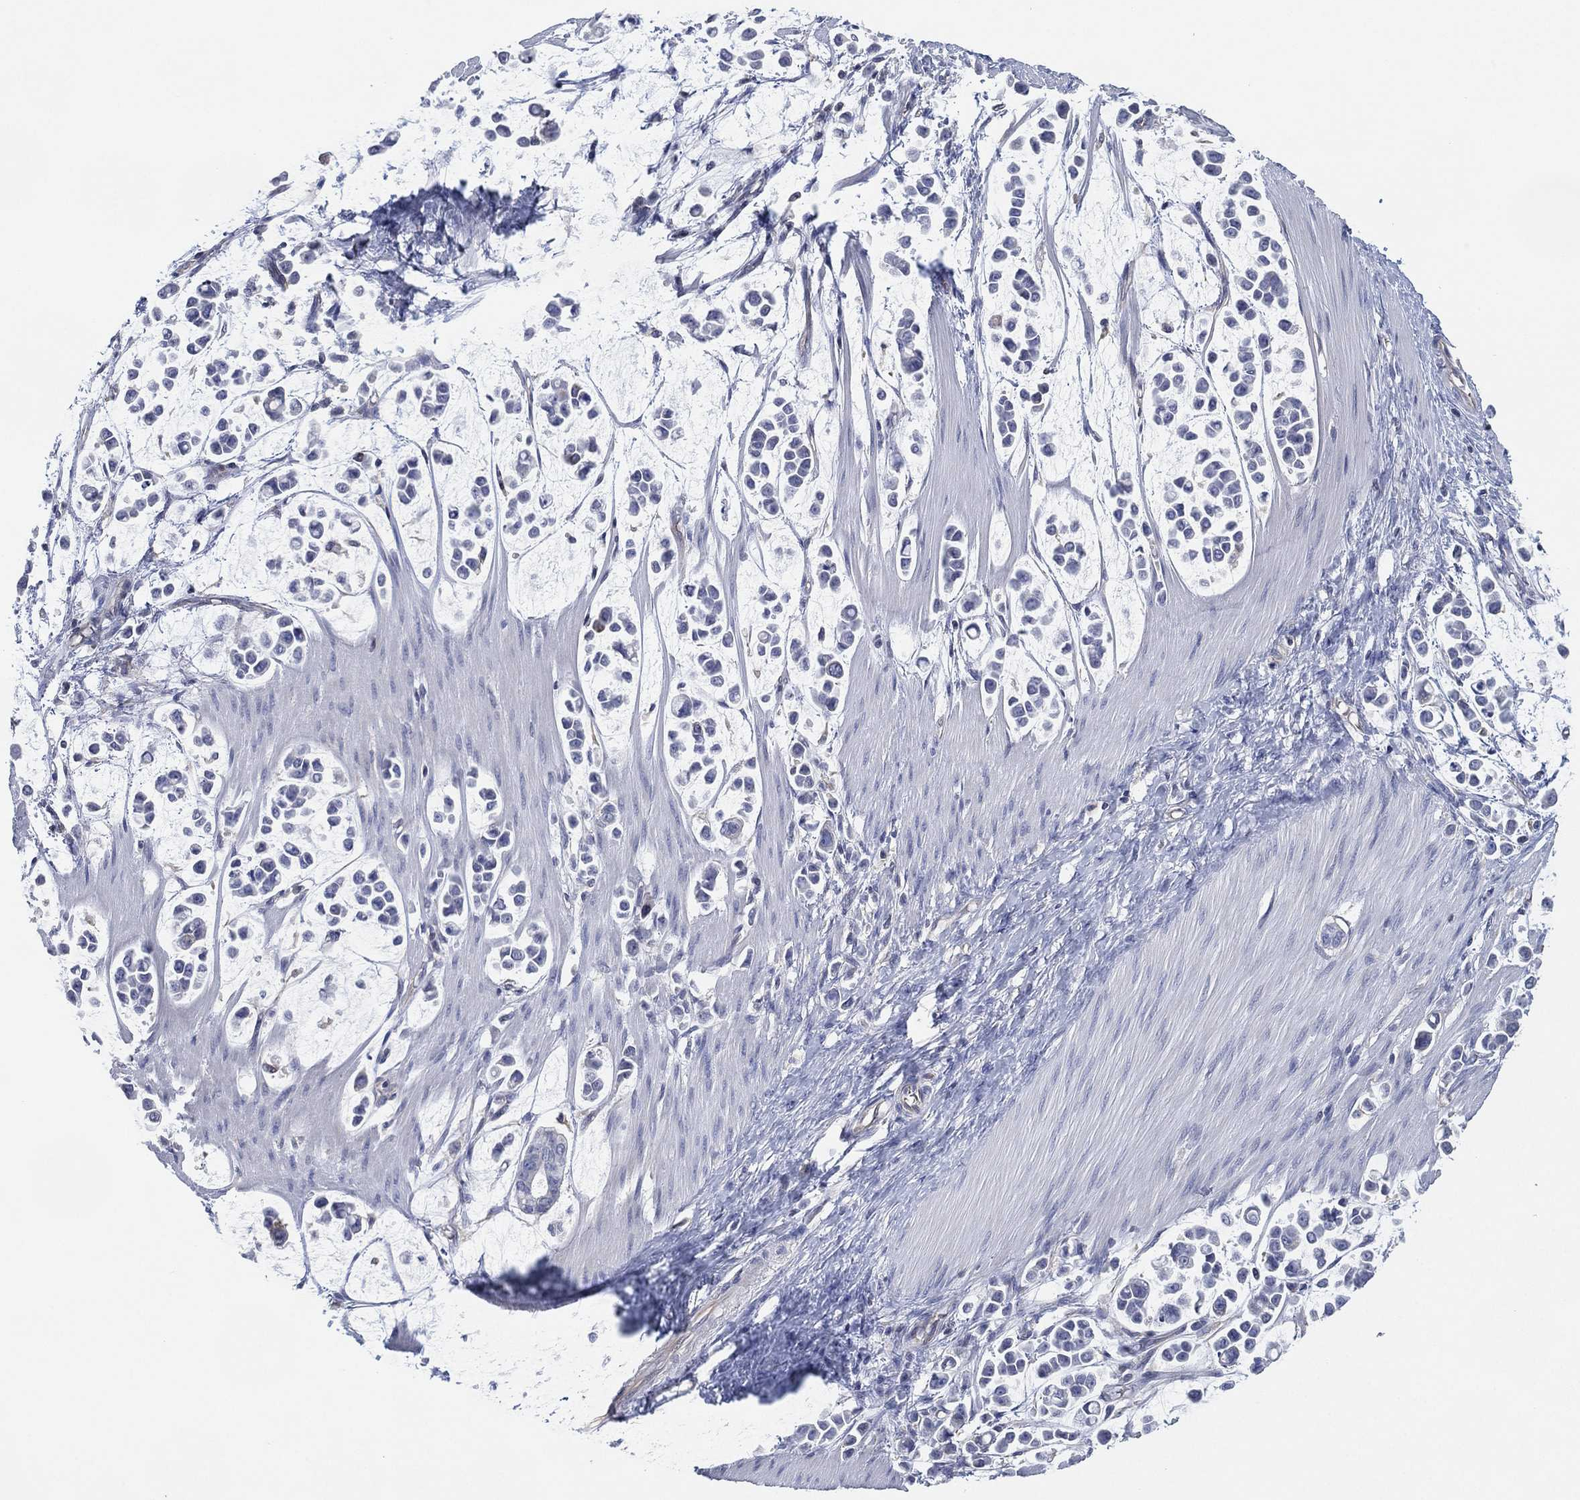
{"staining": {"intensity": "negative", "quantity": "none", "location": "none"}, "tissue": "stomach cancer", "cell_type": "Tumor cells", "image_type": "cancer", "snomed": [{"axis": "morphology", "description": "Adenocarcinoma, NOS"}, {"axis": "topography", "description": "Stomach"}], "caption": "Immunohistochemical staining of stomach cancer demonstrates no significant staining in tumor cells.", "gene": "CFTR", "patient": {"sex": "male", "age": 82}}